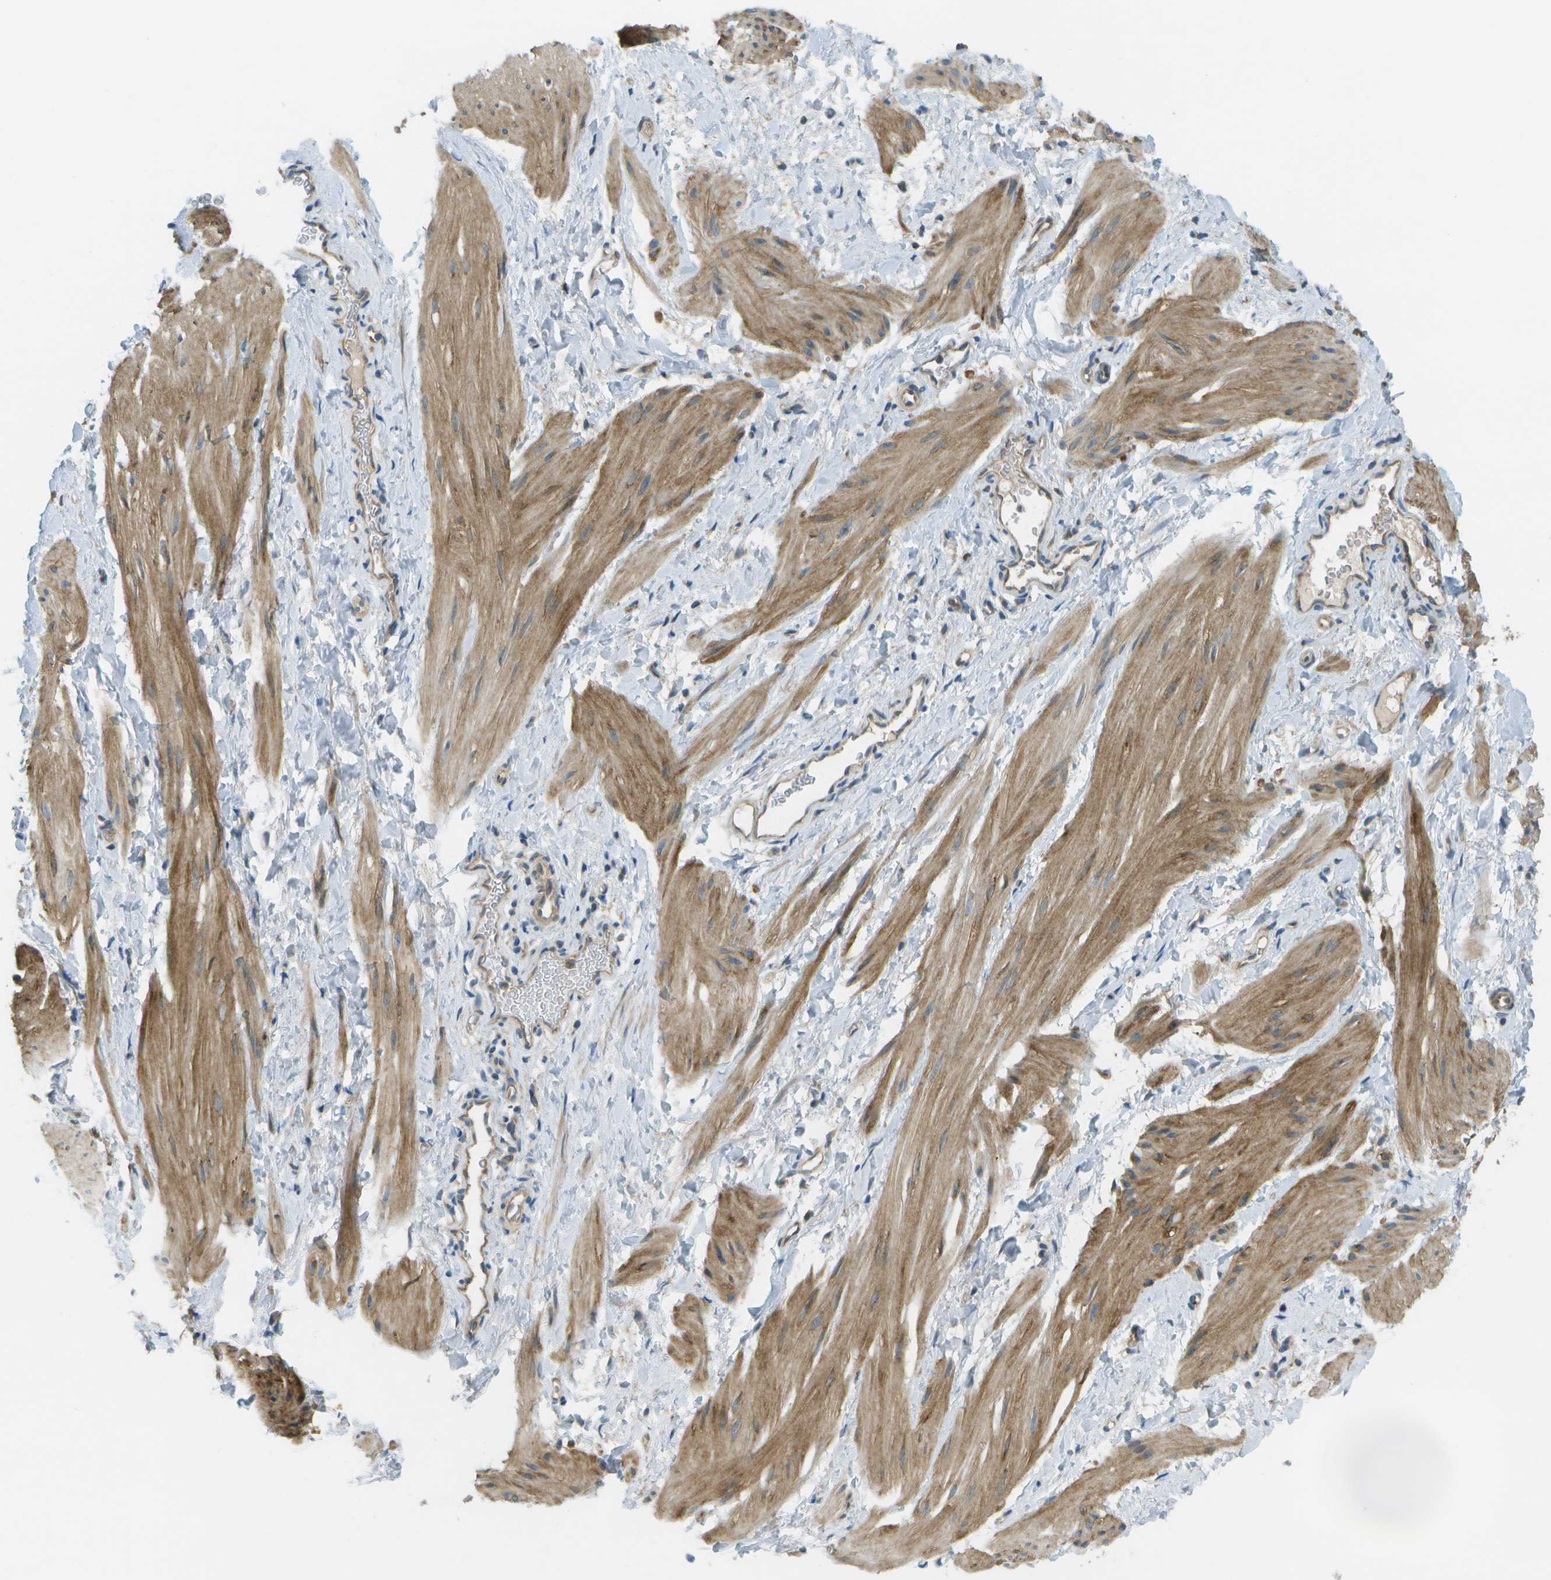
{"staining": {"intensity": "moderate", "quantity": "25%-75%", "location": "cytoplasmic/membranous"}, "tissue": "smooth muscle", "cell_type": "Smooth muscle cells", "image_type": "normal", "snomed": [{"axis": "morphology", "description": "Normal tissue, NOS"}, {"axis": "topography", "description": "Smooth muscle"}], "caption": "Normal smooth muscle exhibits moderate cytoplasmic/membranous staining in about 25%-75% of smooth muscle cells, visualized by immunohistochemistry. The protein is shown in brown color, while the nuclei are stained blue.", "gene": "WNK2", "patient": {"sex": "male", "age": 16}}